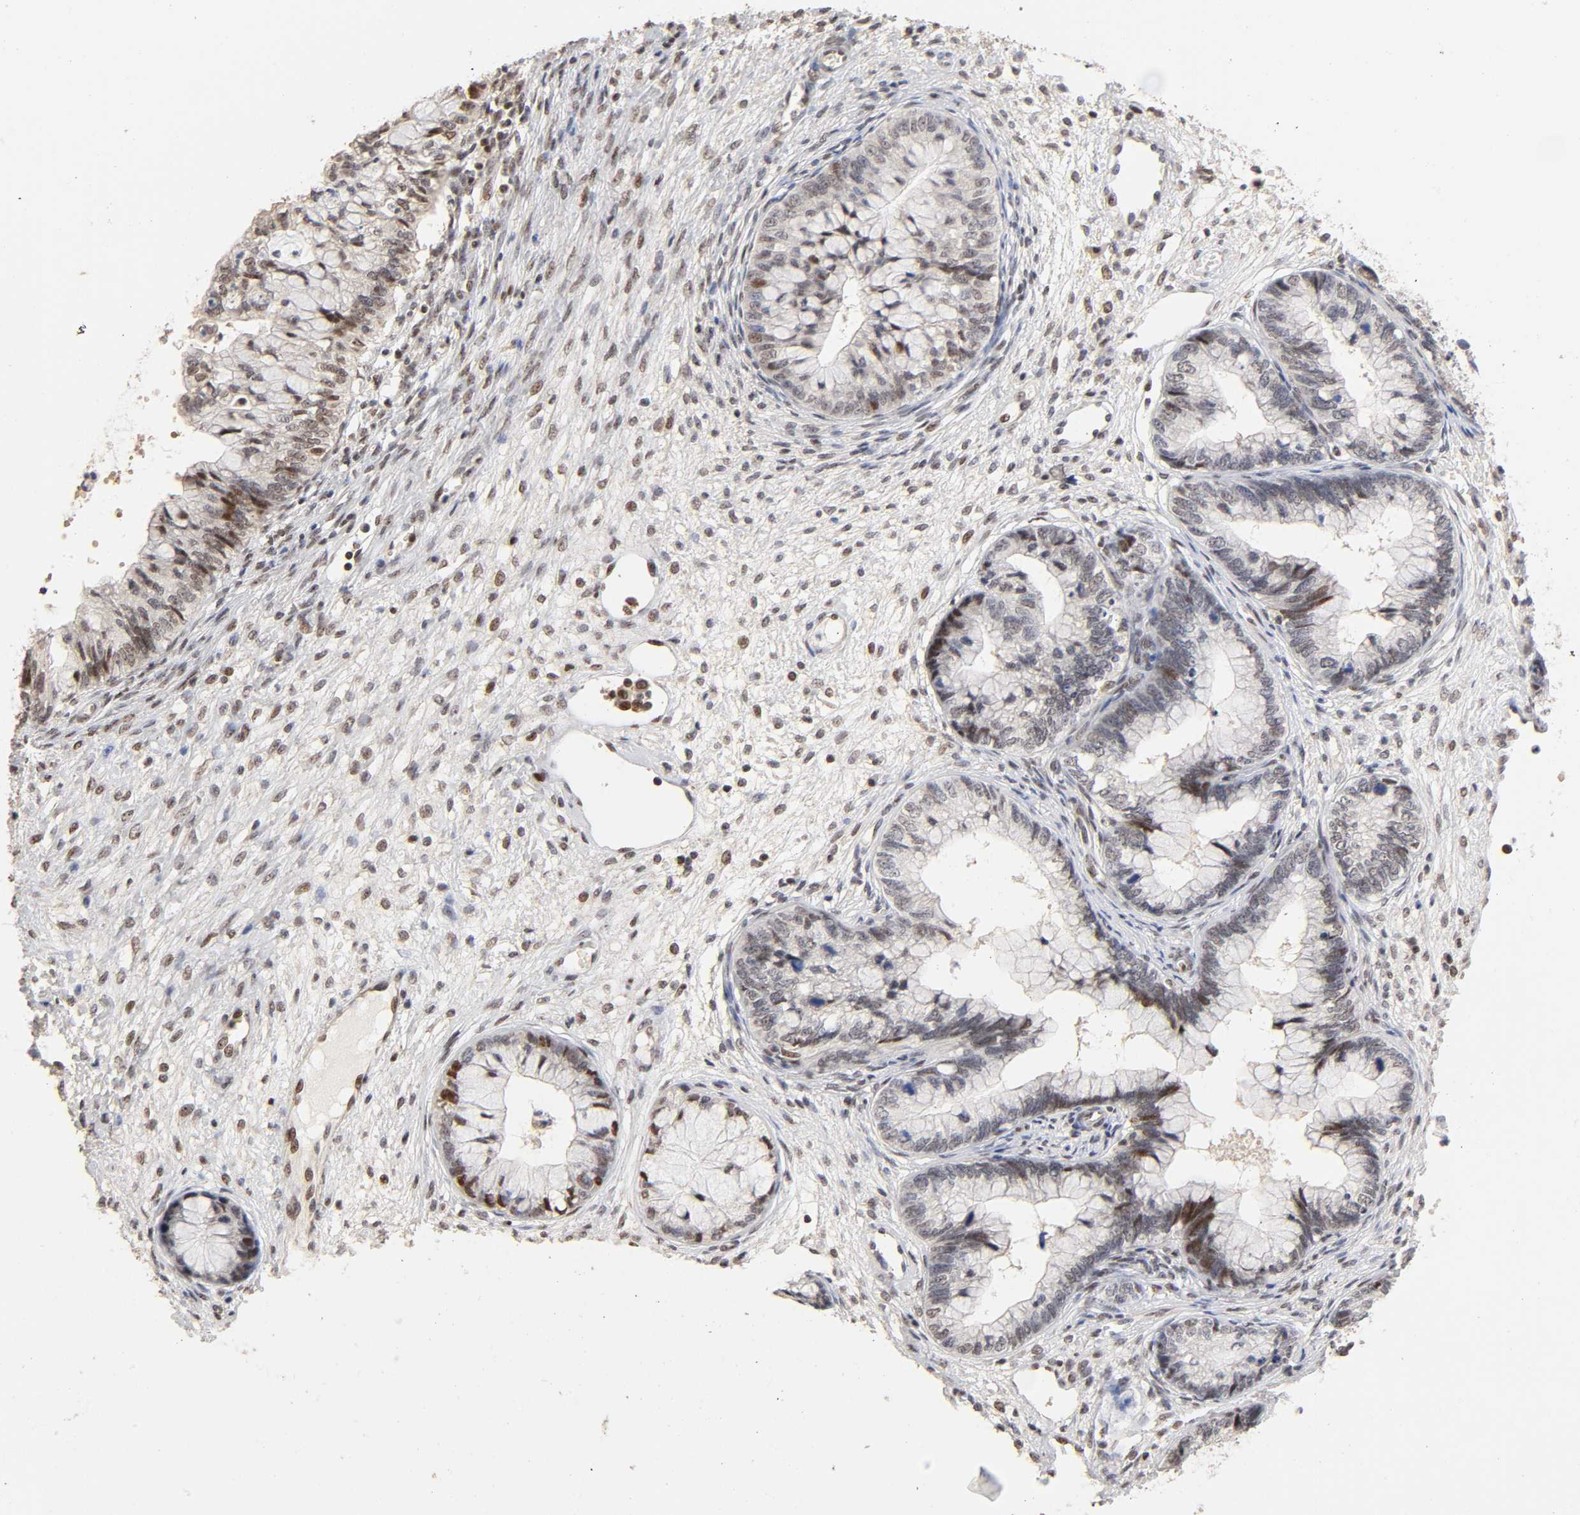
{"staining": {"intensity": "moderate", "quantity": "25%-75%", "location": "nuclear"}, "tissue": "cervical cancer", "cell_type": "Tumor cells", "image_type": "cancer", "snomed": [{"axis": "morphology", "description": "Adenocarcinoma, NOS"}, {"axis": "topography", "description": "Cervix"}], "caption": "Protein expression analysis of cervical cancer displays moderate nuclear positivity in about 25%-75% of tumor cells. The staining is performed using DAB brown chromogen to label protein expression. The nuclei are counter-stained blue using hematoxylin.", "gene": "TP53RK", "patient": {"sex": "female", "age": 44}}